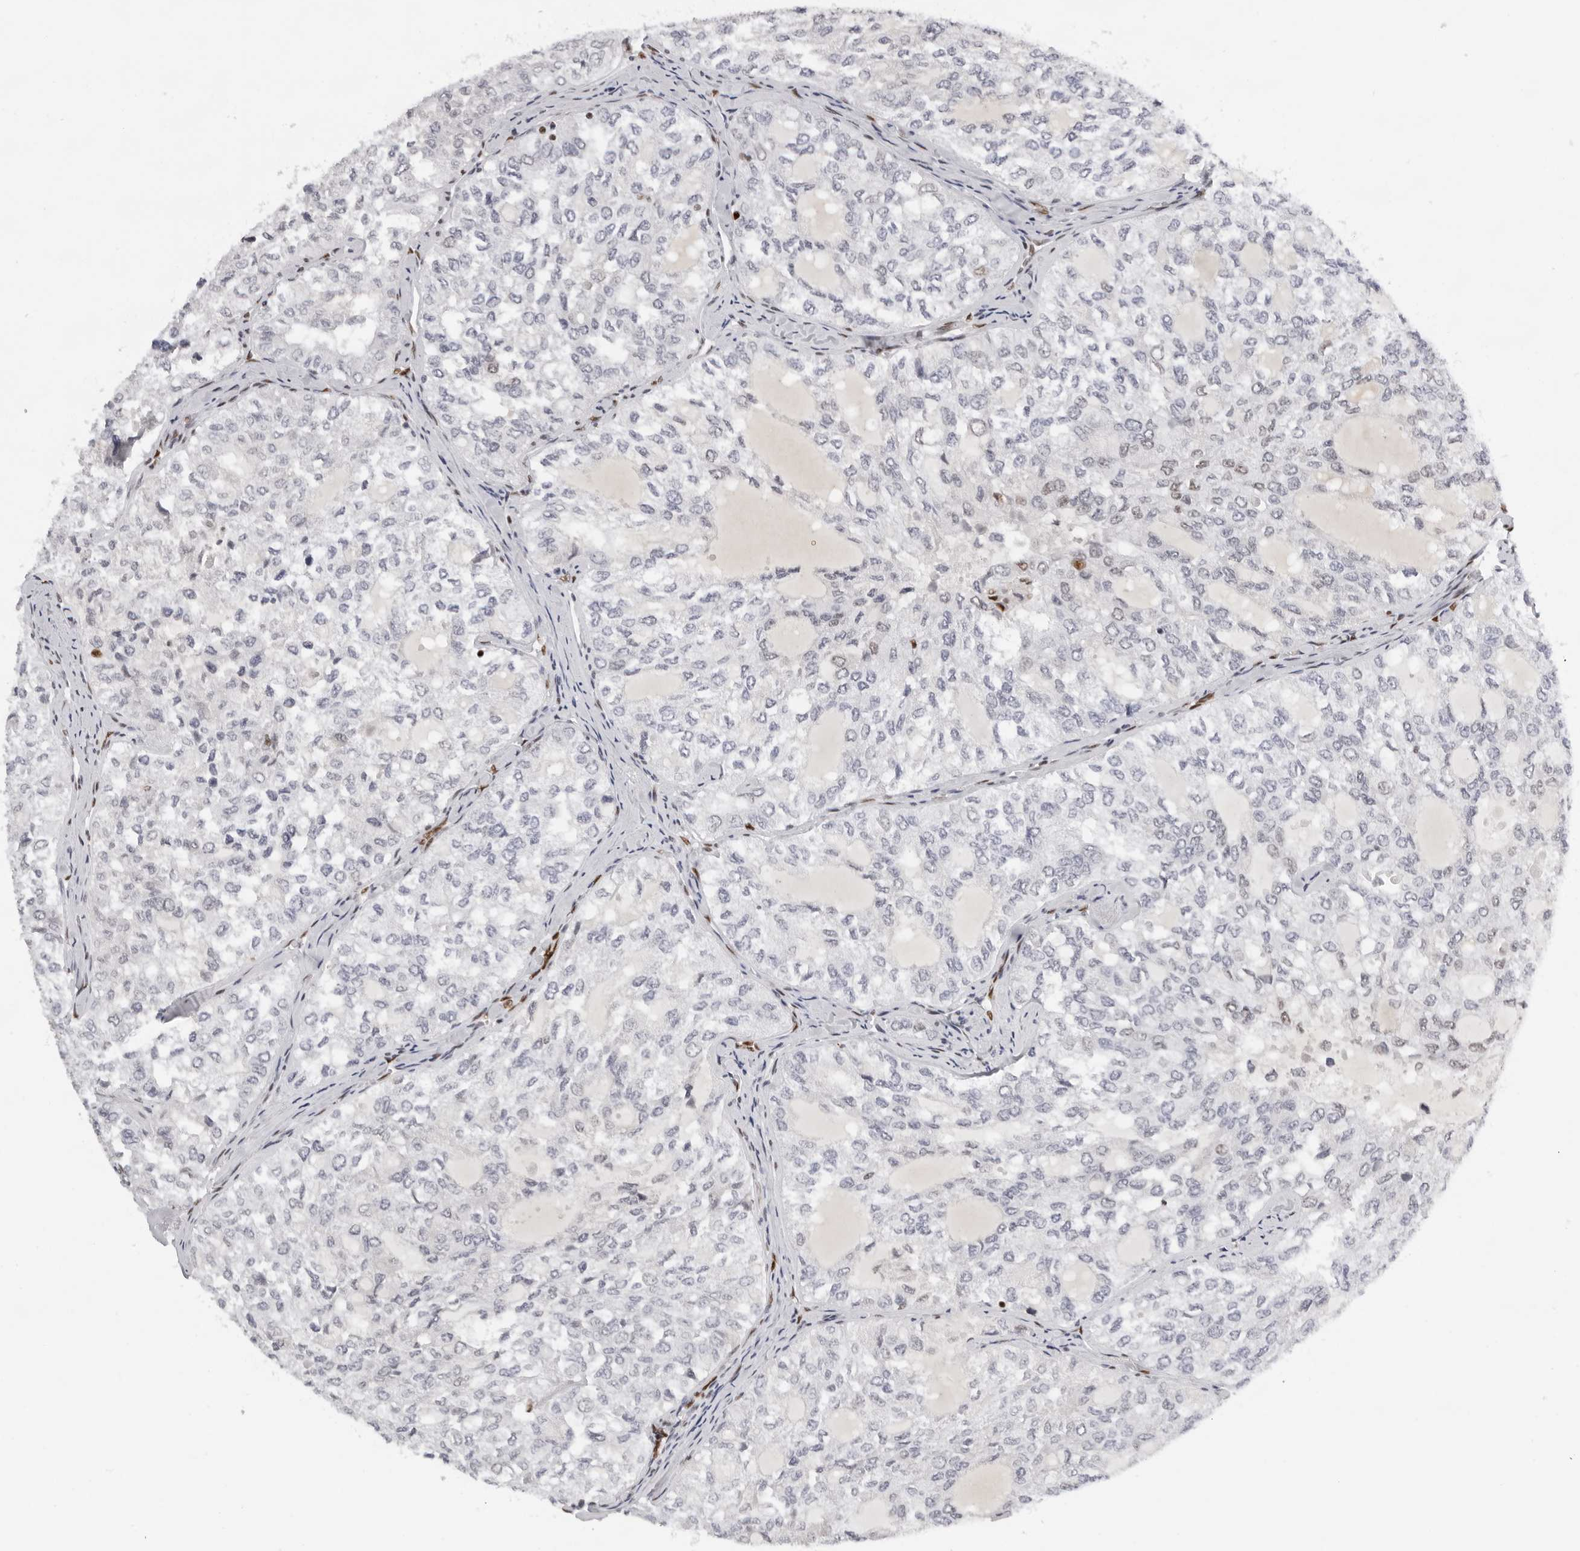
{"staining": {"intensity": "negative", "quantity": "none", "location": "none"}, "tissue": "thyroid cancer", "cell_type": "Tumor cells", "image_type": "cancer", "snomed": [{"axis": "morphology", "description": "Follicular adenoma carcinoma, NOS"}, {"axis": "topography", "description": "Thyroid gland"}], "caption": "A micrograph of human follicular adenoma carcinoma (thyroid) is negative for staining in tumor cells.", "gene": "OGG1", "patient": {"sex": "male", "age": 75}}